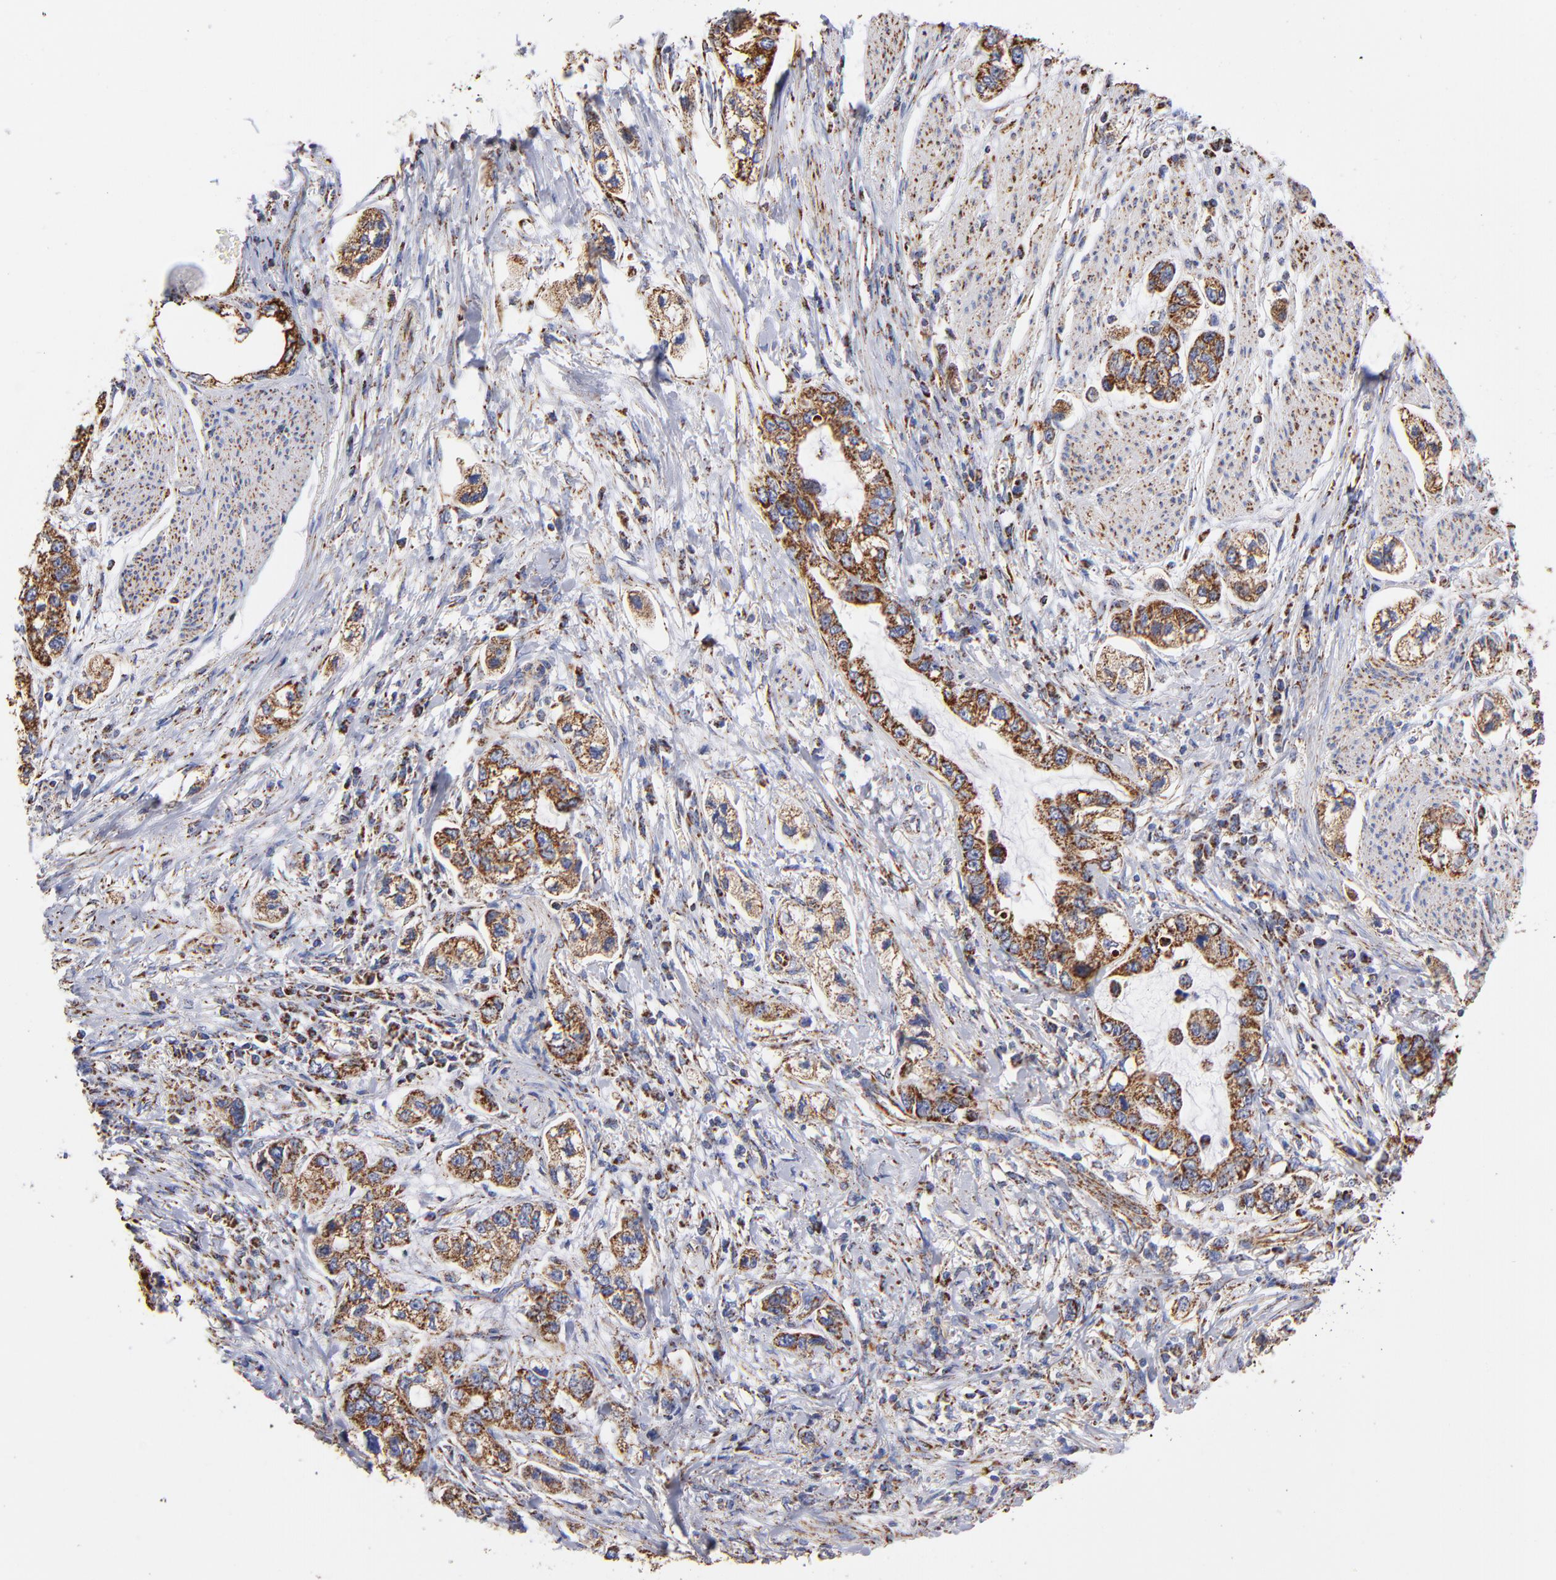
{"staining": {"intensity": "strong", "quantity": ">75%", "location": "cytoplasmic/membranous"}, "tissue": "stomach cancer", "cell_type": "Tumor cells", "image_type": "cancer", "snomed": [{"axis": "morphology", "description": "Adenocarcinoma, NOS"}, {"axis": "topography", "description": "Stomach, lower"}], "caption": "Tumor cells display strong cytoplasmic/membranous positivity in approximately >75% of cells in stomach cancer. Immunohistochemistry (ihc) stains the protein in brown and the nuclei are stained blue.", "gene": "PHB1", "patient": {"sex": "female", "age": 93}}